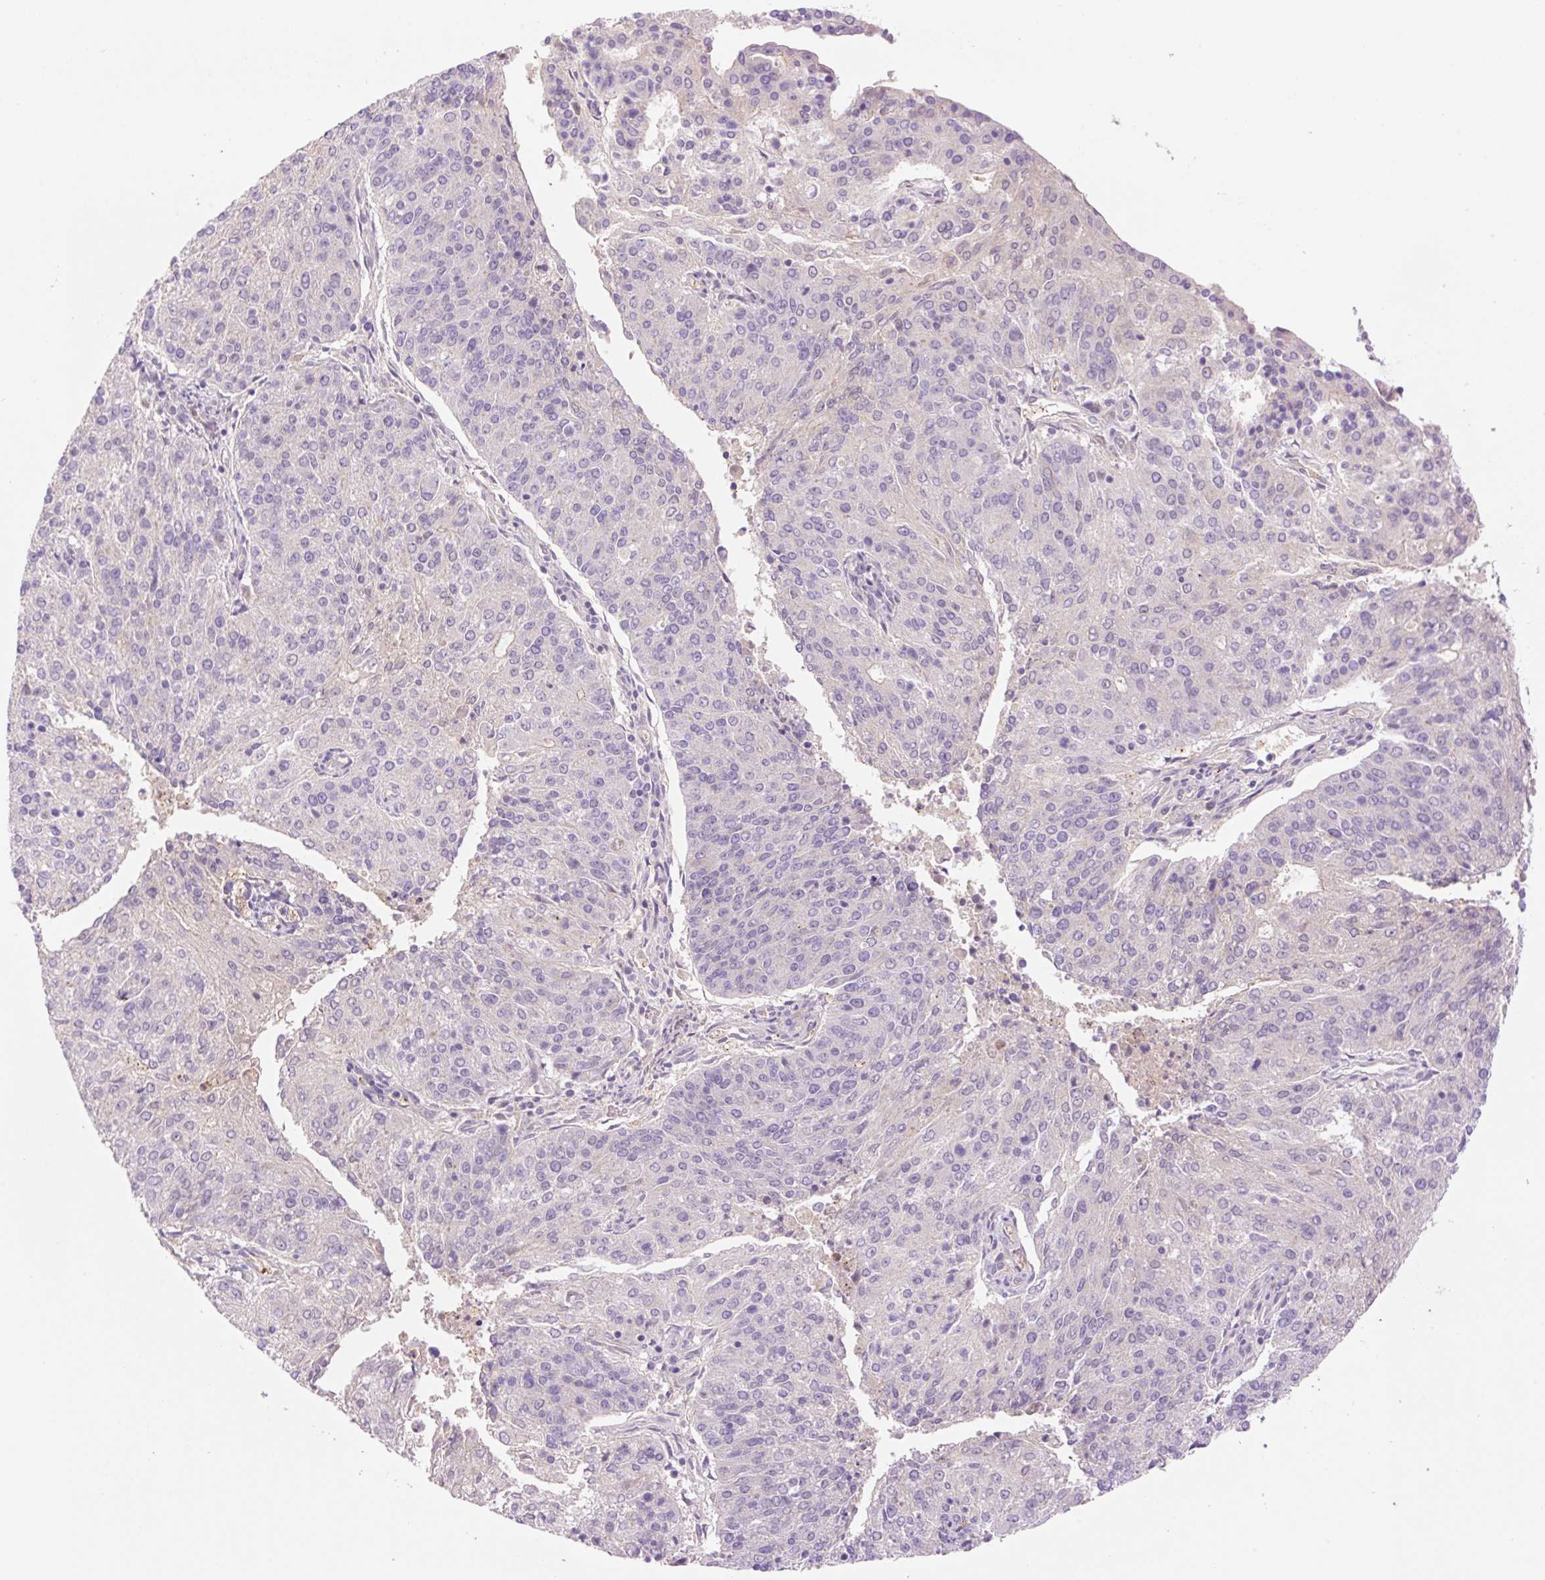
{"staining": {"intensity": "negative", "quantity": "none", "location": "none"}, "tissue": "endometrial cancer", "cell_type": "Tumor cells", "image_type": "cancer", "snomed": [{"axis": "morphology", "description": "Adenocarcinoma, NOS"}, {"axis": "topography", "description": "Endometrium"}], "caption": "Immunohistochemistry (IHC) photomicrograph of human adenocarcinoma (endometrial) stained for a protein (brown), which shows no positivity in tumor cells.", "gene": "LHFPL5", "patient": {"sex": "female", "age": 82}}